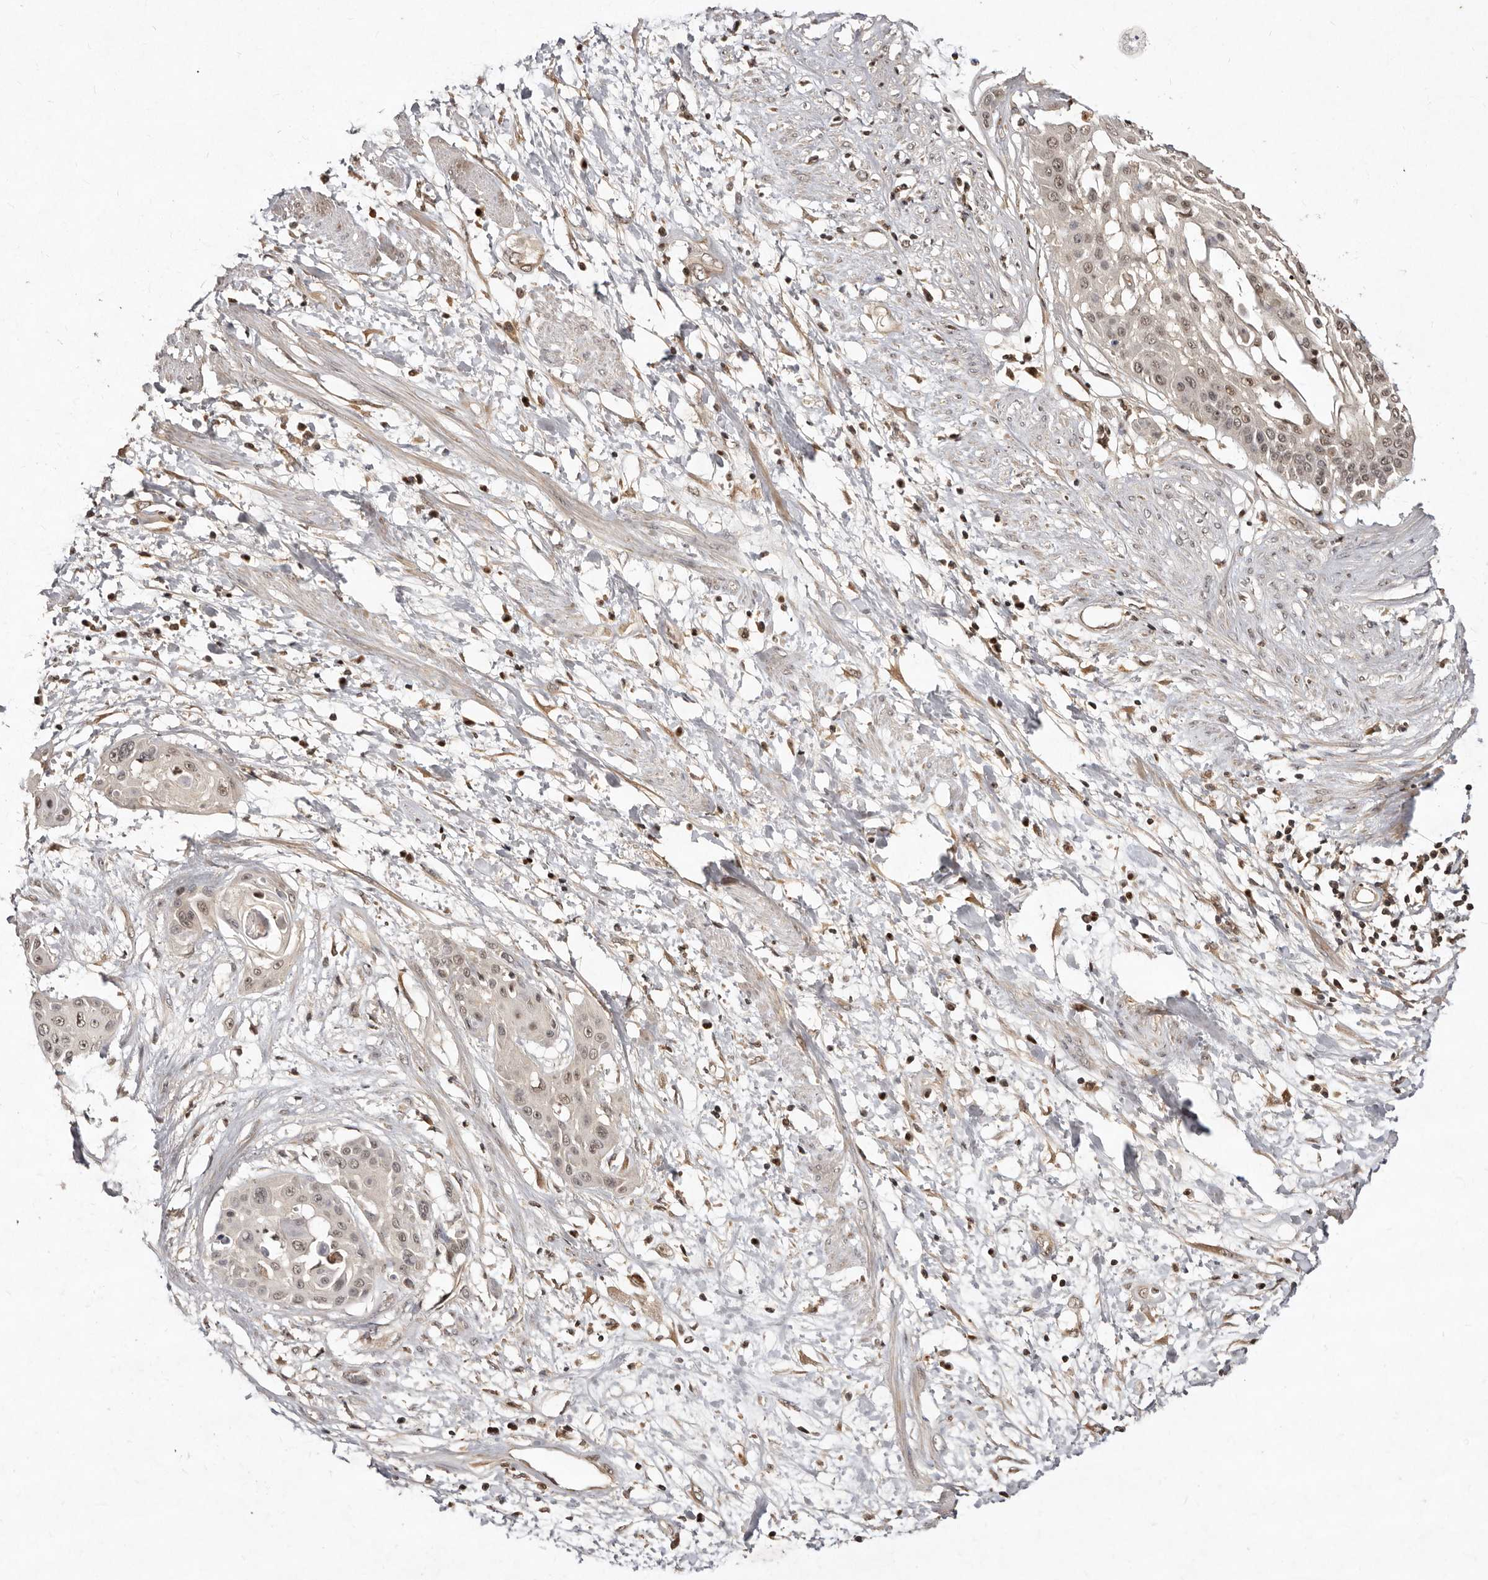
{"staining": {"intensity": "weak", "quantity": "25%-75%", "location": "nuclear"}, "tissue": "cervical cancer", "cell_type": "Tumor cells", "image_type": "cancer", "snomed": [{"axis": "morphology", "description": "Squamous cell carcinoma, NOS"}, {"axis": "topography", "description": "Cervix"}], "caption": "Weak nuclear positivity for a protein is present in about 25%-75% of tumor cells of cervical cancer (squamous cell carcinoma) using IHC.", "gene": "LCORL", "patient": {"sex": "female", "age": 57}}